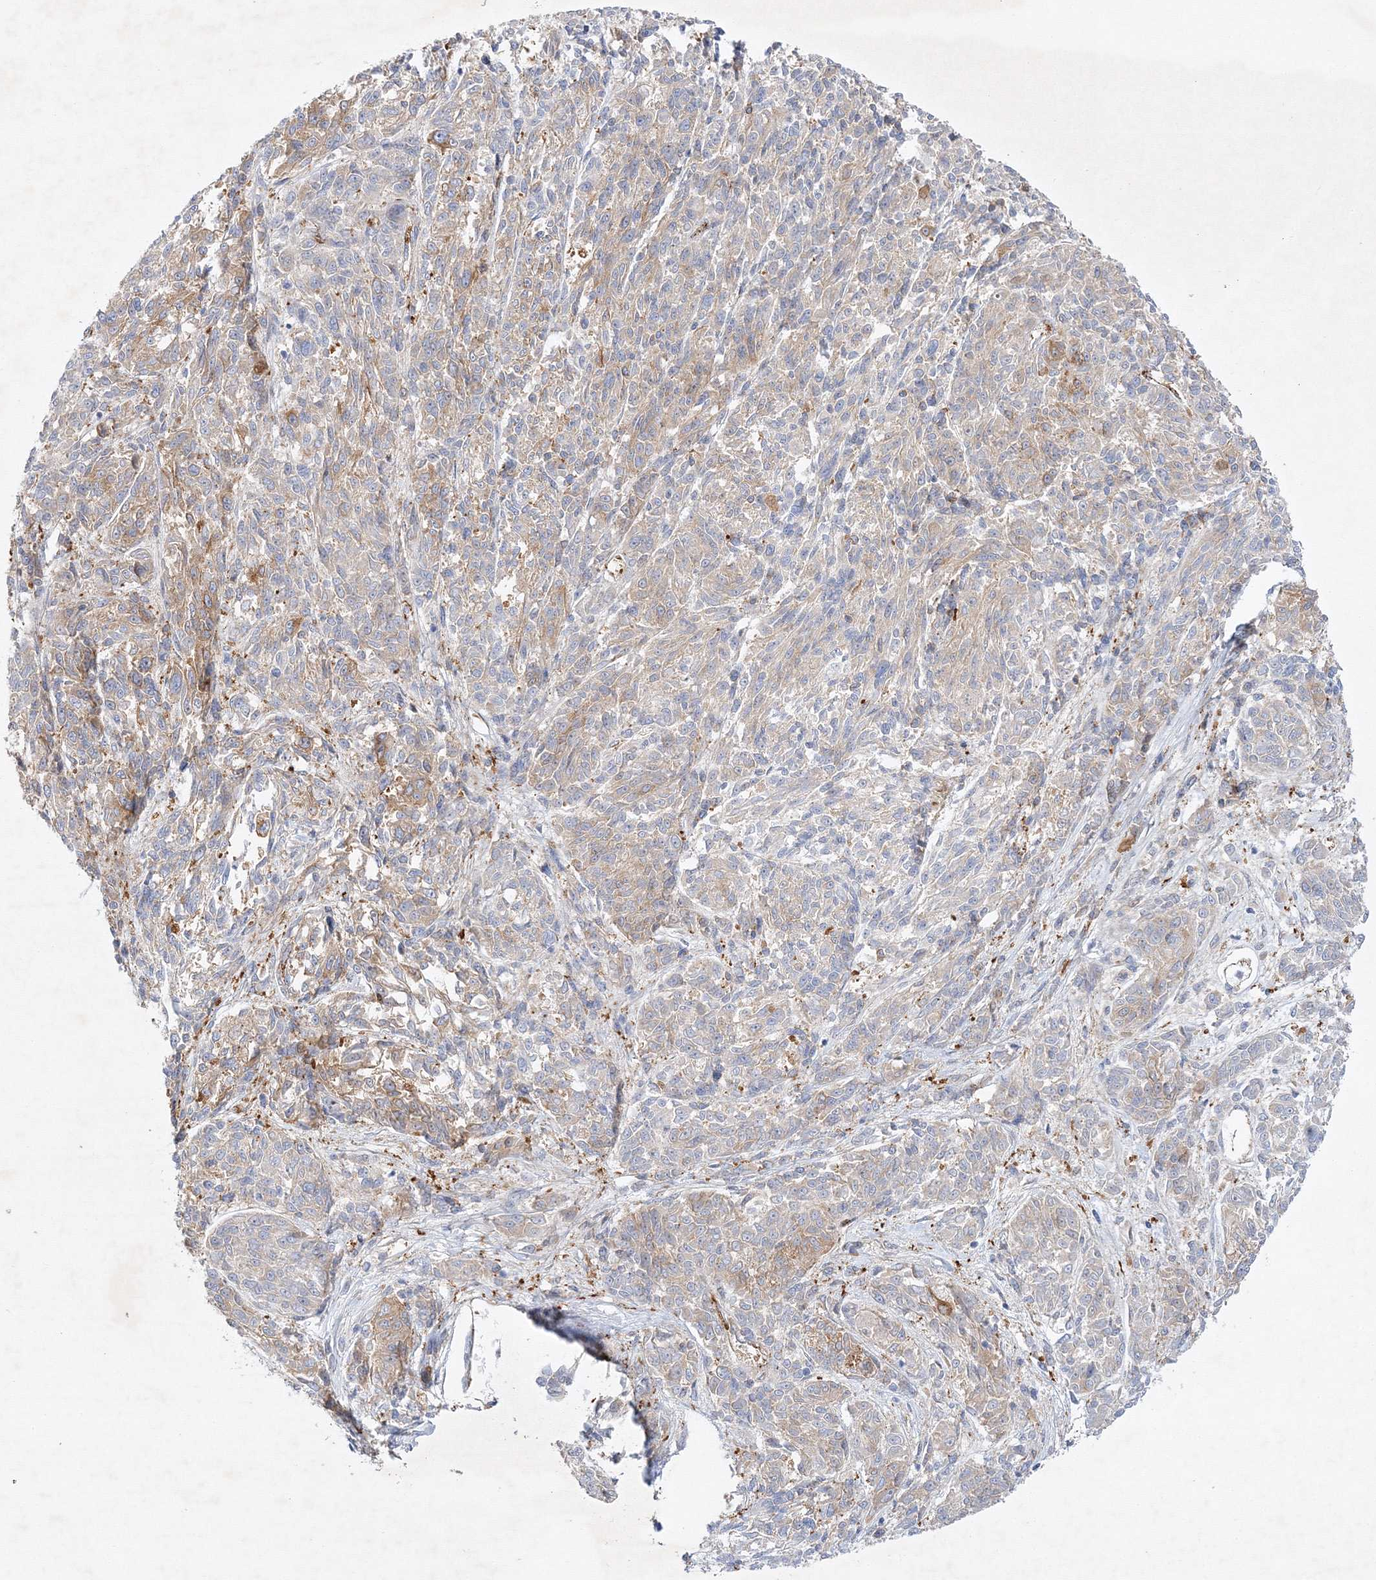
{"staining": {"intensity": "moderate", "quantity": "25%-75%", "location": "cytoplasmic/membranous"}, "tissue": "melanoma", "cell_type": "Tumor cells", "image_type": "cancer", "snomed": [{"axis": "morphology", "description": "Malignant melanoma, NOS"}, {"axis": "topography", "description": "Skin"}], "caption": "DAB (3,3'-diaminobenzidine) immunohistochemical staining of melanoma displays moderate cytoplasmic/membranous protein expression in approximately 25%-75% of tumor cells.", "gene": "ZFYVE16", "patient": {"sex": "male", "age": 53}}